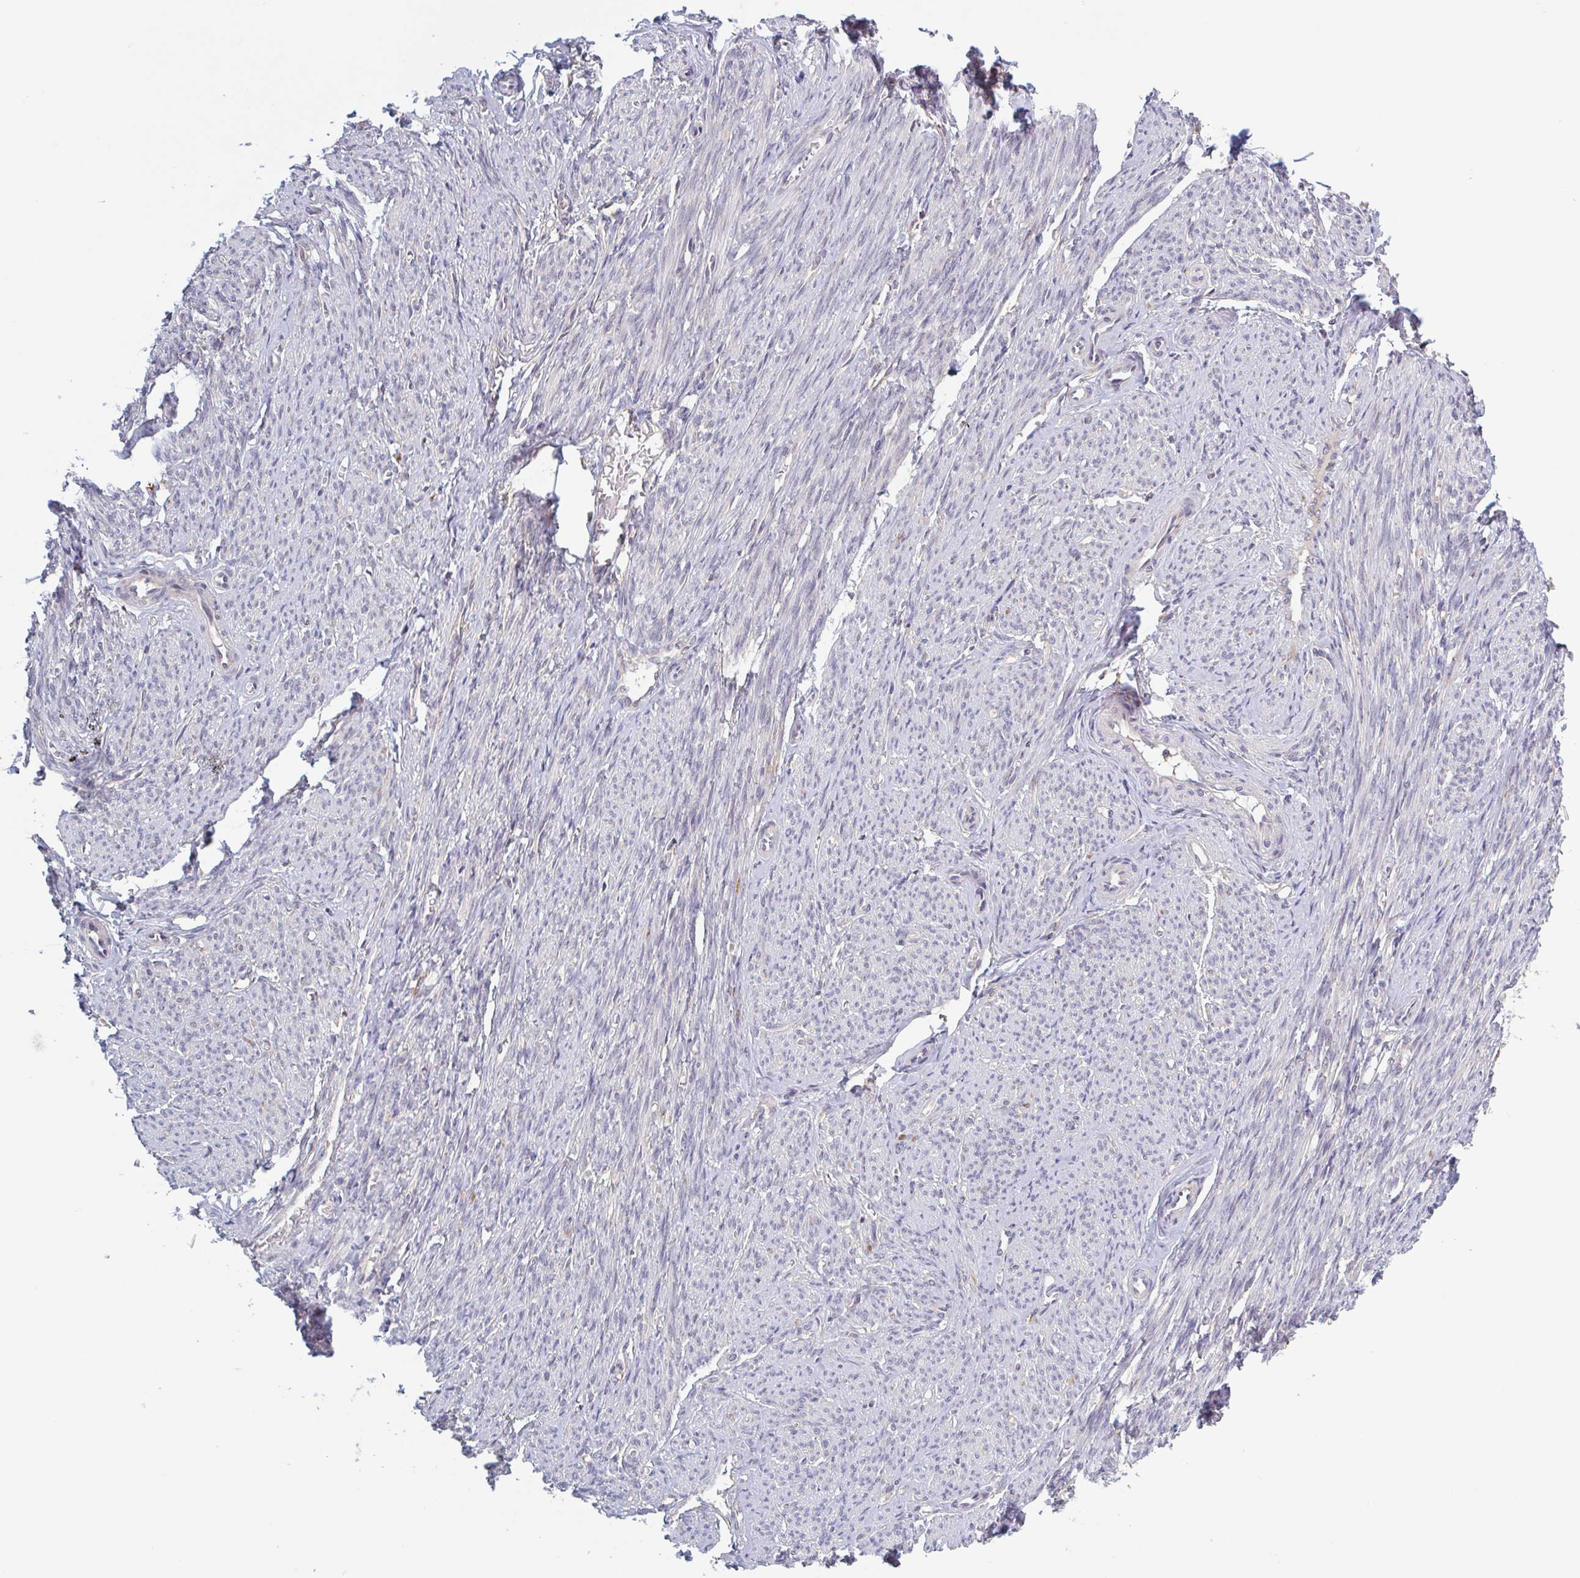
{"staining": {"intensity": "negative", "quantity": "none", "location": "none"}, "tissue": "smooth muscle", "cell_type": "Smooth muscle cells", "image_type": "normal", "snomed": [{"axis": "morphology", "description": "Normal tissue, NOS"}, {"axis": "topography", "description": "Smooth muscle"}], "caption": "IHC micrograph of normal human smooth muscle stained for a protein (brown), which displays no expression in smooth muscle cells. (DAB IHC visualized using brightfield microscopy, high magnification).", "gene": "SURF1", "patient": {"sex": "female", "age": 65}}